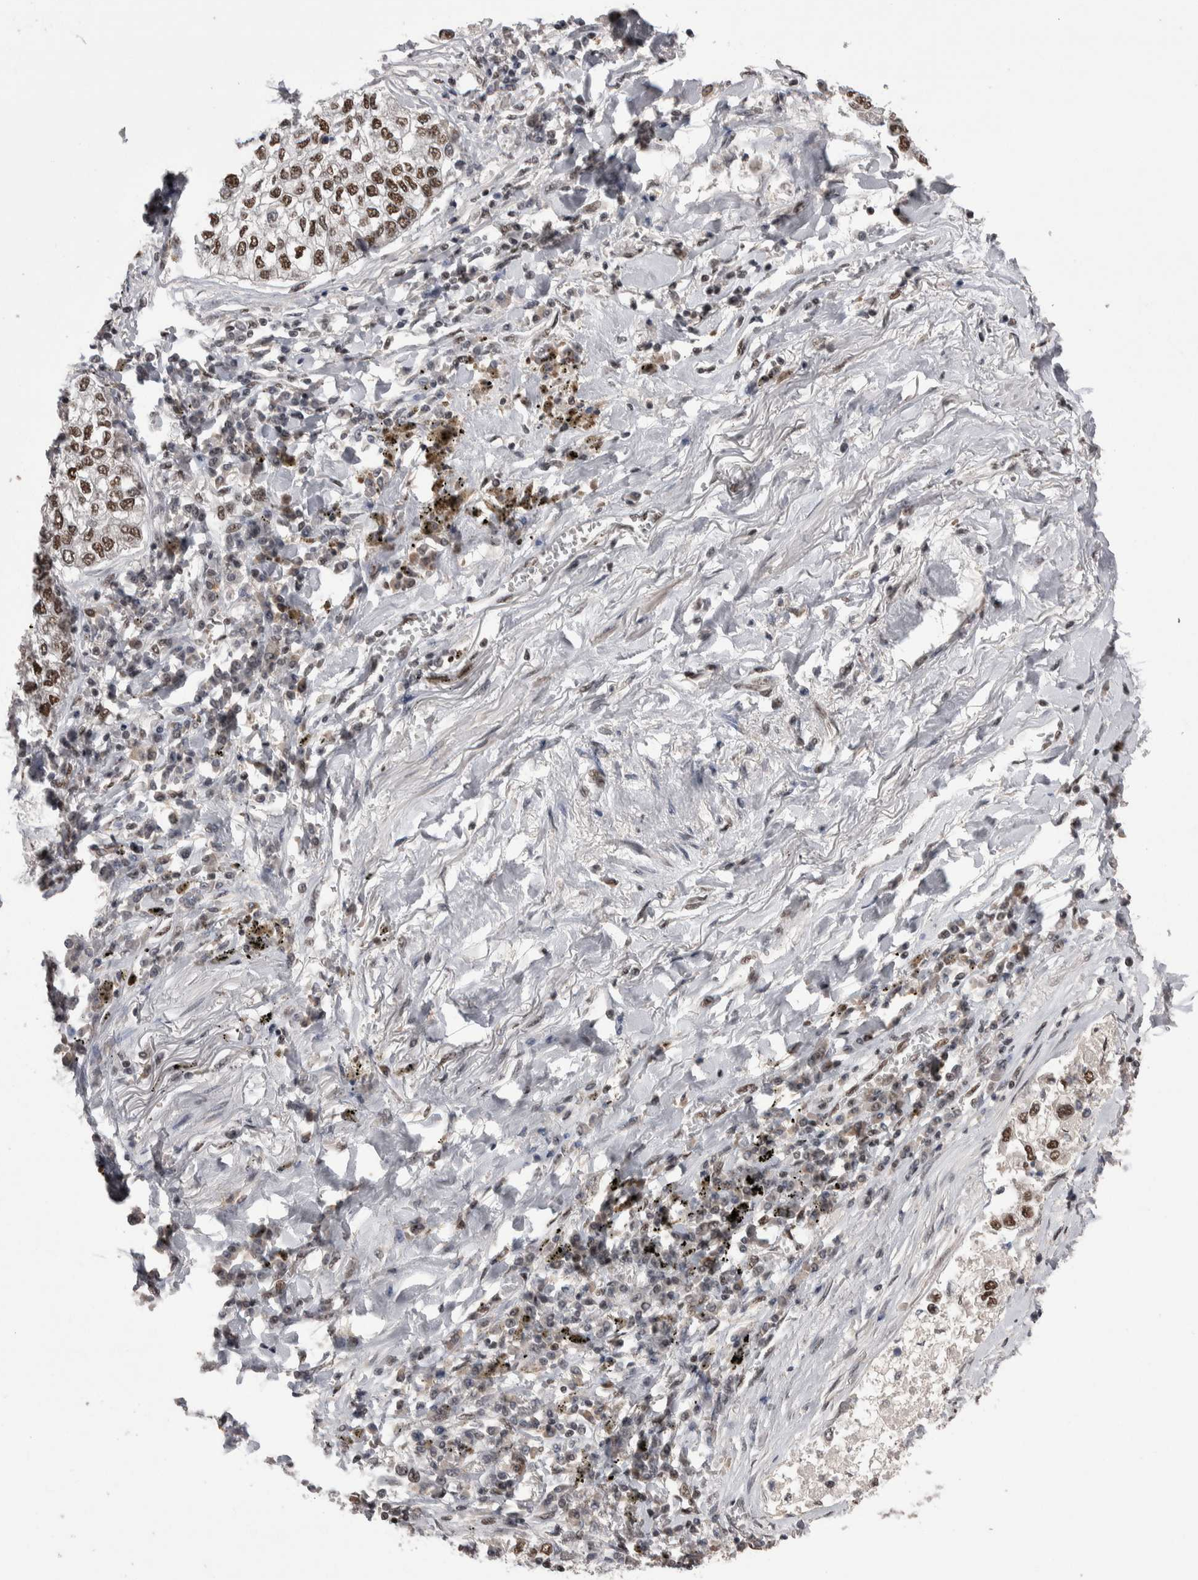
{"staining": {"intensity": "moderate", "quantity": ">75%", "location": "nuclear"}, "tissue": "lung cancer", "cell_type": "Tumor cells", "image_type": "cancer", "snomed": [{"axis": "morphology", "description": "Inflammation, NOS"}, {"axis": "morphology", "description": "Adenocarcinoma, NOS"}, {"axis": "topography", "description": "Lung"}], "caption": "Protein analysis of lung cancer (adenocarcinoma) tissue reveals moderate nuclear positivity in about >75% of tumor cells. (Brightfield microscopy of DAB IHC at high magnification).", "gene": "DMTF1", "patient": {"sex": "male", "age": 63}}